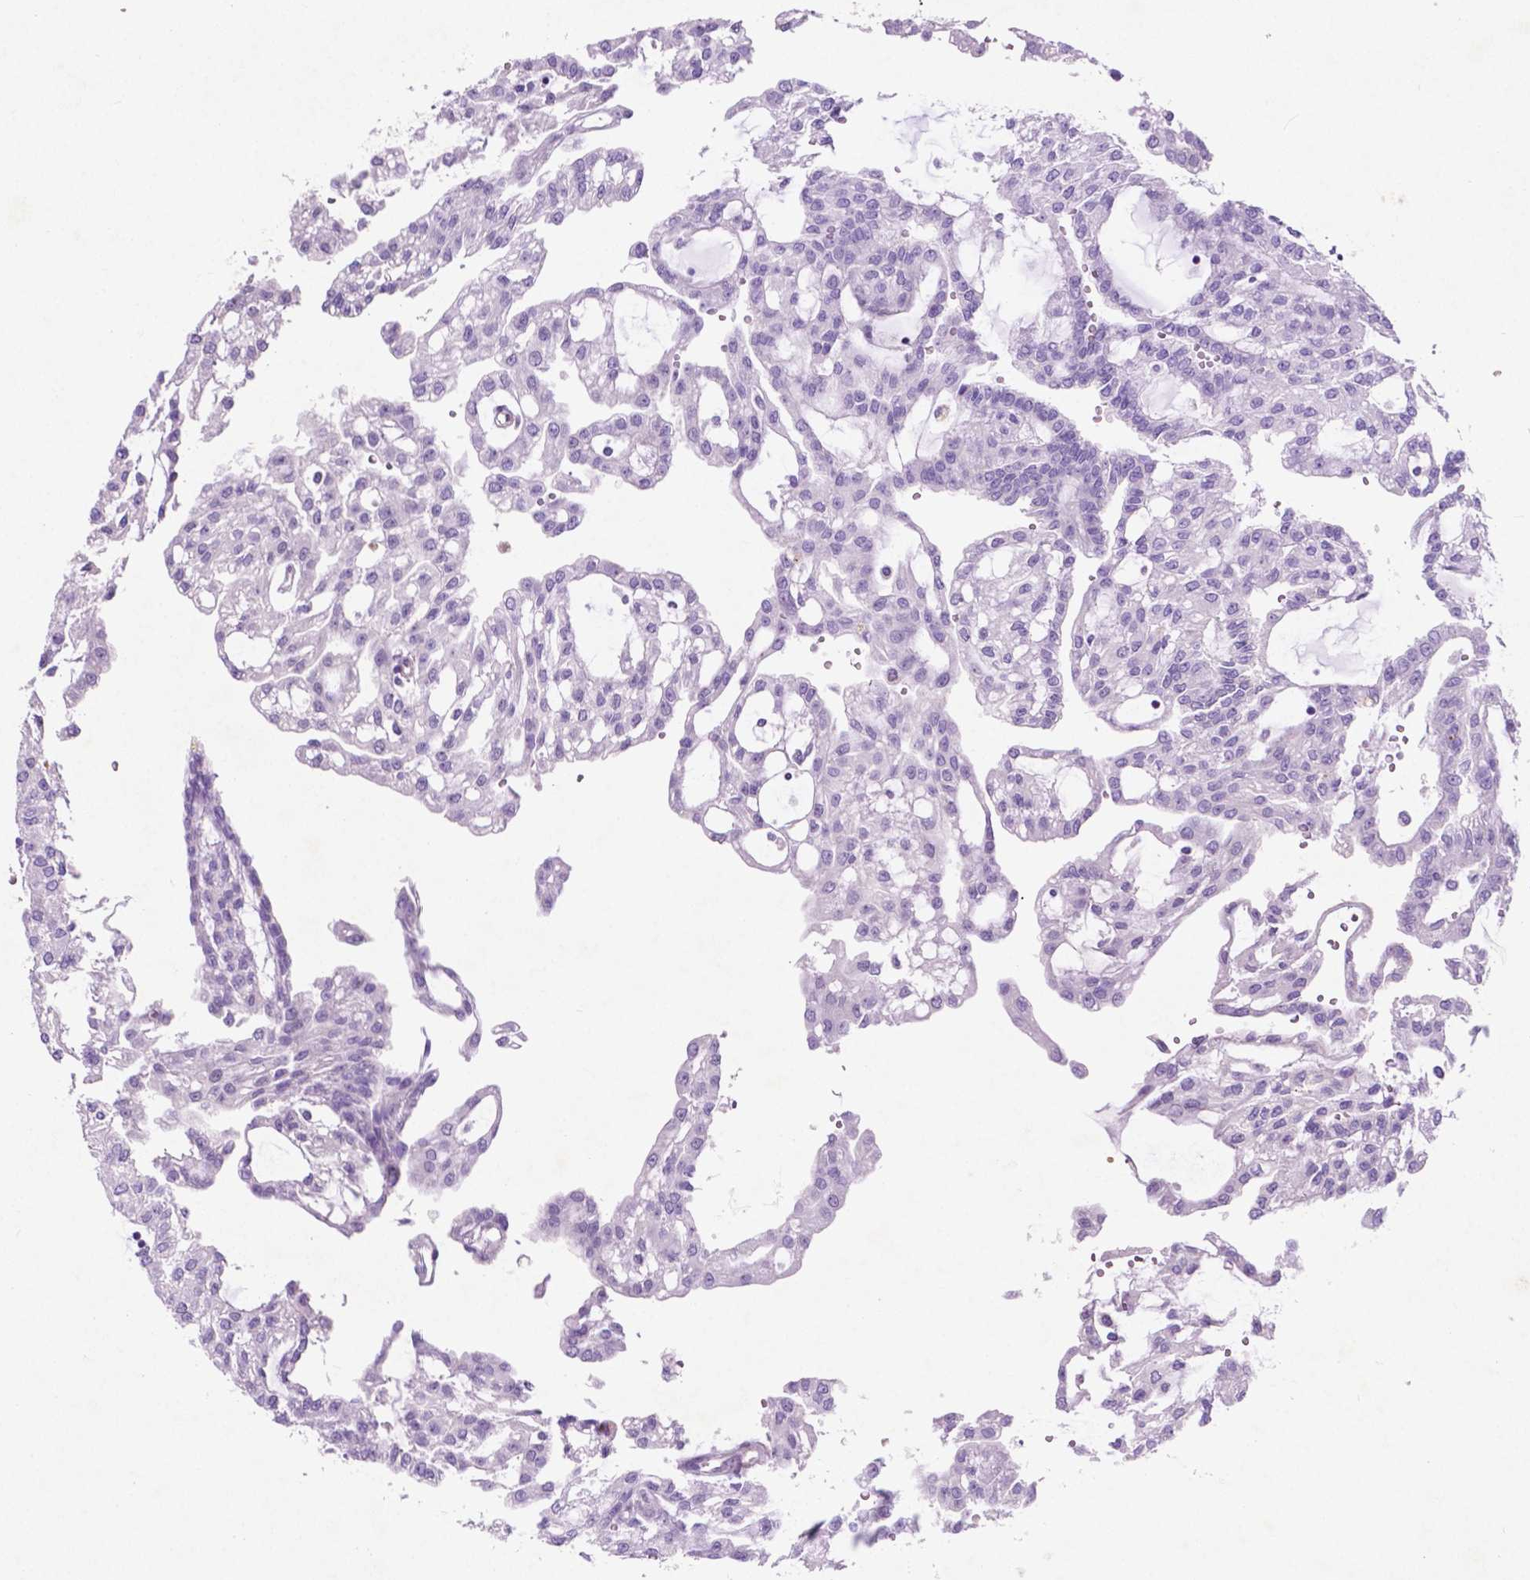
{"staining": {"intensity": "negative", "quantity": "none", "location": "none"}, "tissue": "renal cancer", "cell_type": "Tumor cells", "image_type": "cancer", "snomed": [{"axis": "morphology", "description": "Adenocarcinoma, NOS"}, {"axis": "topography", "description": "Kidney"}], "caption": "High power microscopy histopathology image of an IHC image of renal cancer, revealing no significant staining in tumor cells.", "gene": "ASPG", "patient": {"sex": "male", "age": 63}}